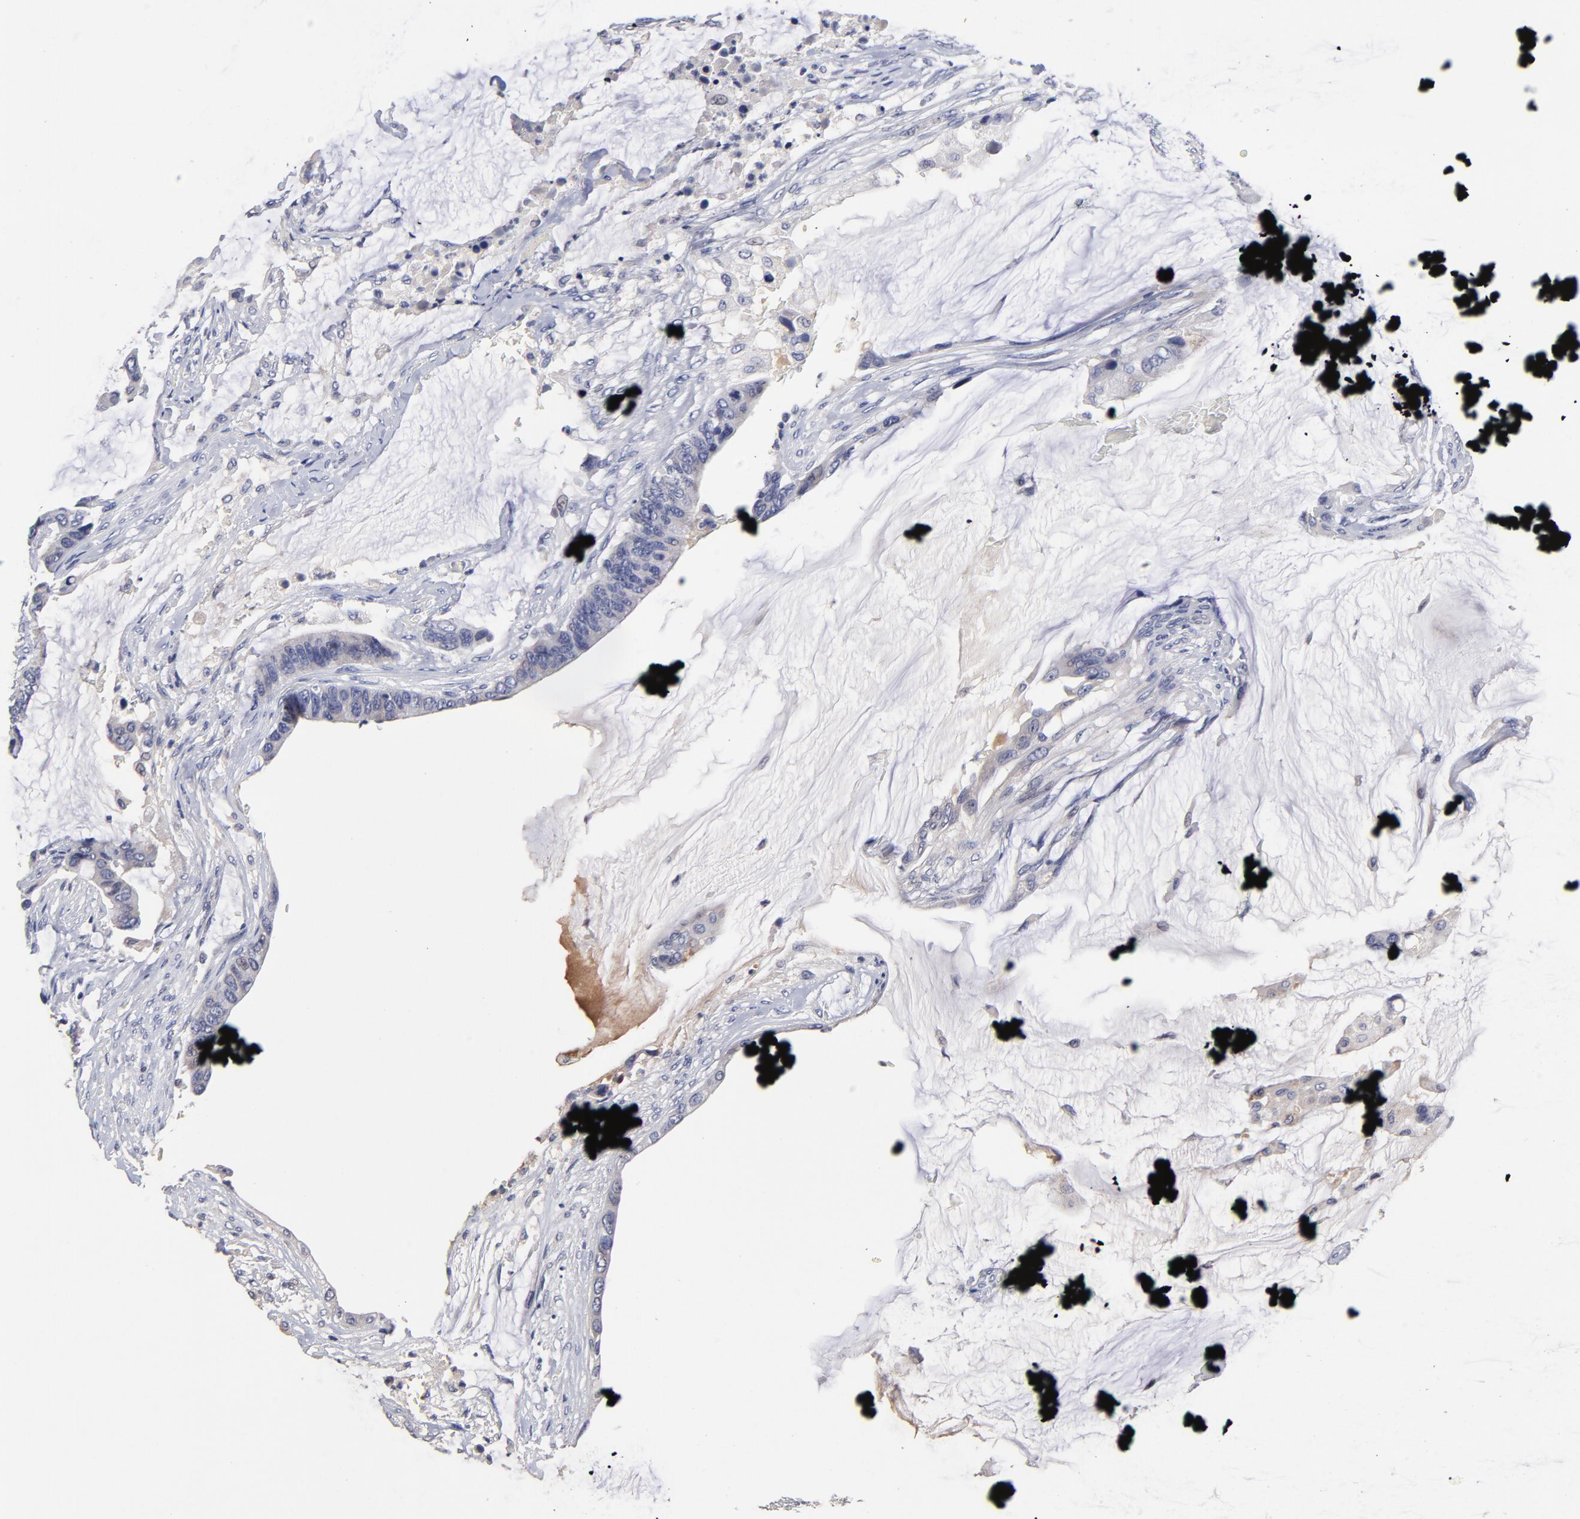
{"staining": {"intensity": "negative", "quantity": "none", "location": "none"}, "tissue": "colorectal cancer", "cell_type": "Tumor cells", "image_type": "cancer", "snomed": [{"axis": "morphology", "description": "Adenocarcinoma, NOS"}, {"axis": "topography", "description": "Rectum"}], "caption": "Micrograph shows no protein positivity in tumor cells of colorectal cancer tissue.", "gene": "TRAT1", "patient": {"sex": "female", "age": 59}}